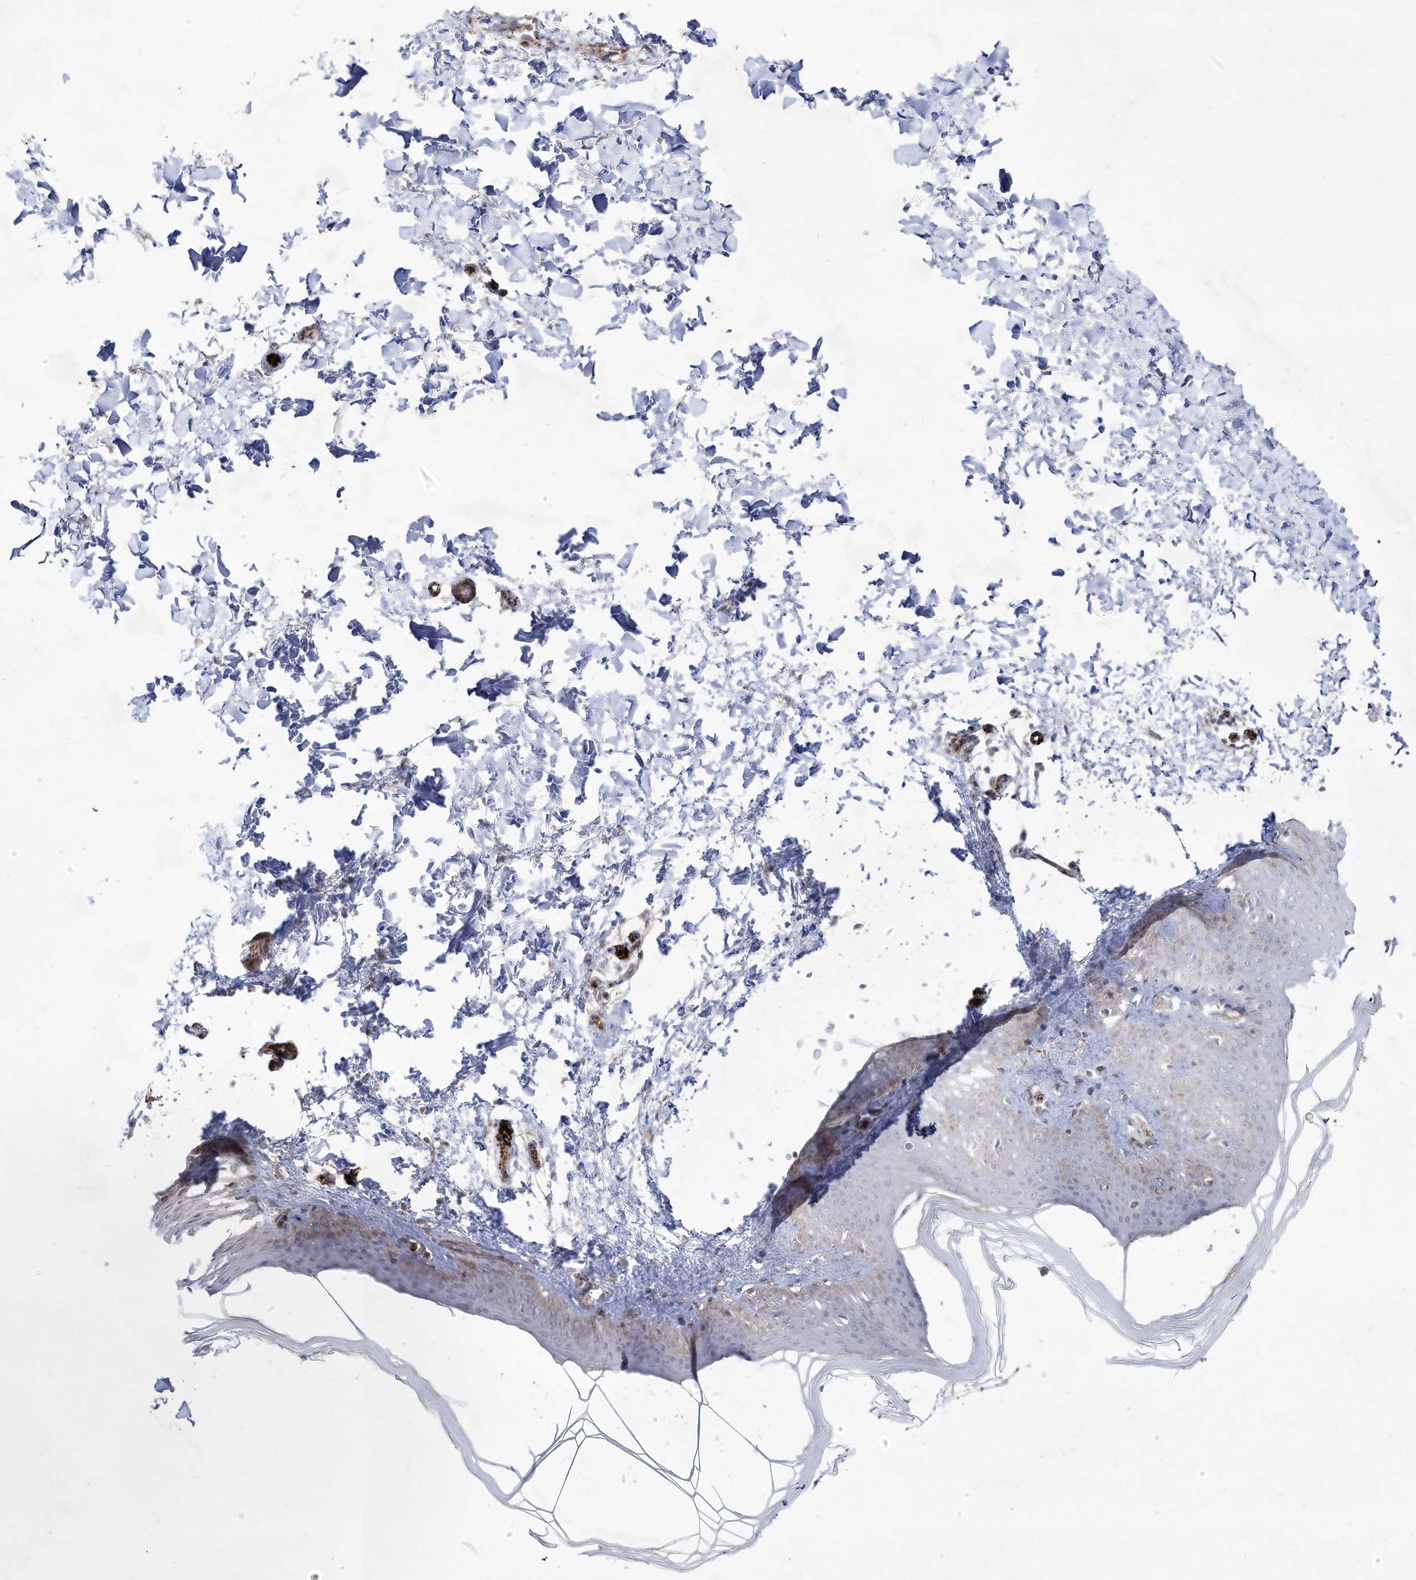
{"staining": {"intensity": "negative", "quantity": "<25%", "location": "cytoplasmic/membranous"}, "tissue": "skin", "cell_type": "Fibroblasts", "image_type": "normal", "snomed": [{"axis": "morphology", "description": "Normal tissue, NOS"}, {"axis": "topography", "description": "Skin"}], "caption": "IHC micrograph of normal skin: skin stained with DAB reveals no significant protein positivity in fibroblasts.", "gene": "ZGRF1", "patient": {"sex": "female", "age": 27}}